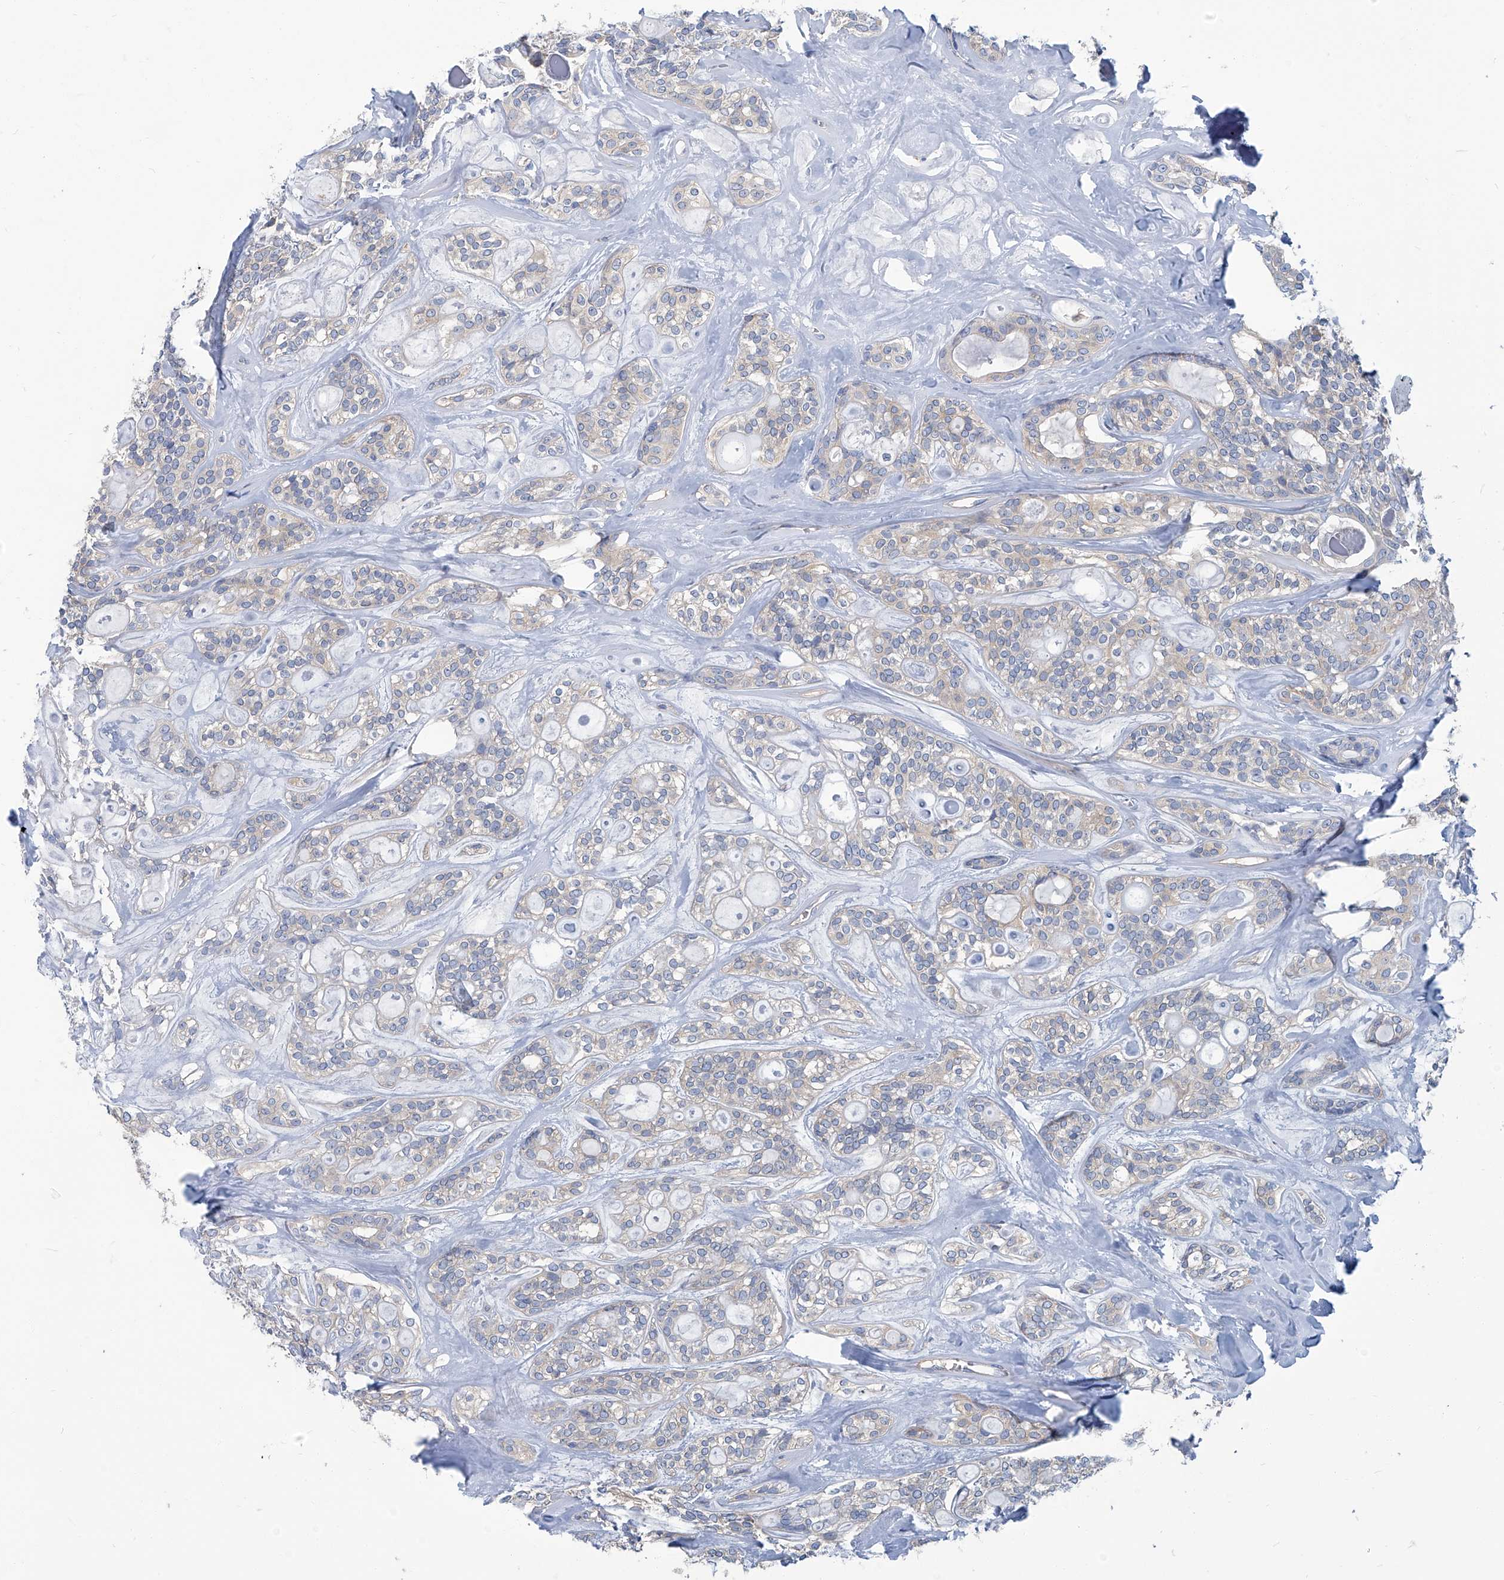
{"staining": {"intensity": "weak", "quantity": "25%-75%", "location": "cytoplasmic/membranous"}, "tissue": "head and neck cancer", "cell_type": "Tumor cells", "image_type": "cancer", "snomed": [{"axis": "morphology", "description": "Adenocarcinoma, NOS"}, {"axis": "topography", "description": "Head-Neck"}], "caption": "A histopathology image of human adenocarcinoma (head and neck) stained for a protein demonstrates weak cytoplasmic/membranous brown staining in tumor cells.", "gene": "PFKL", "patient": {"sex": "male", "age": 66}}